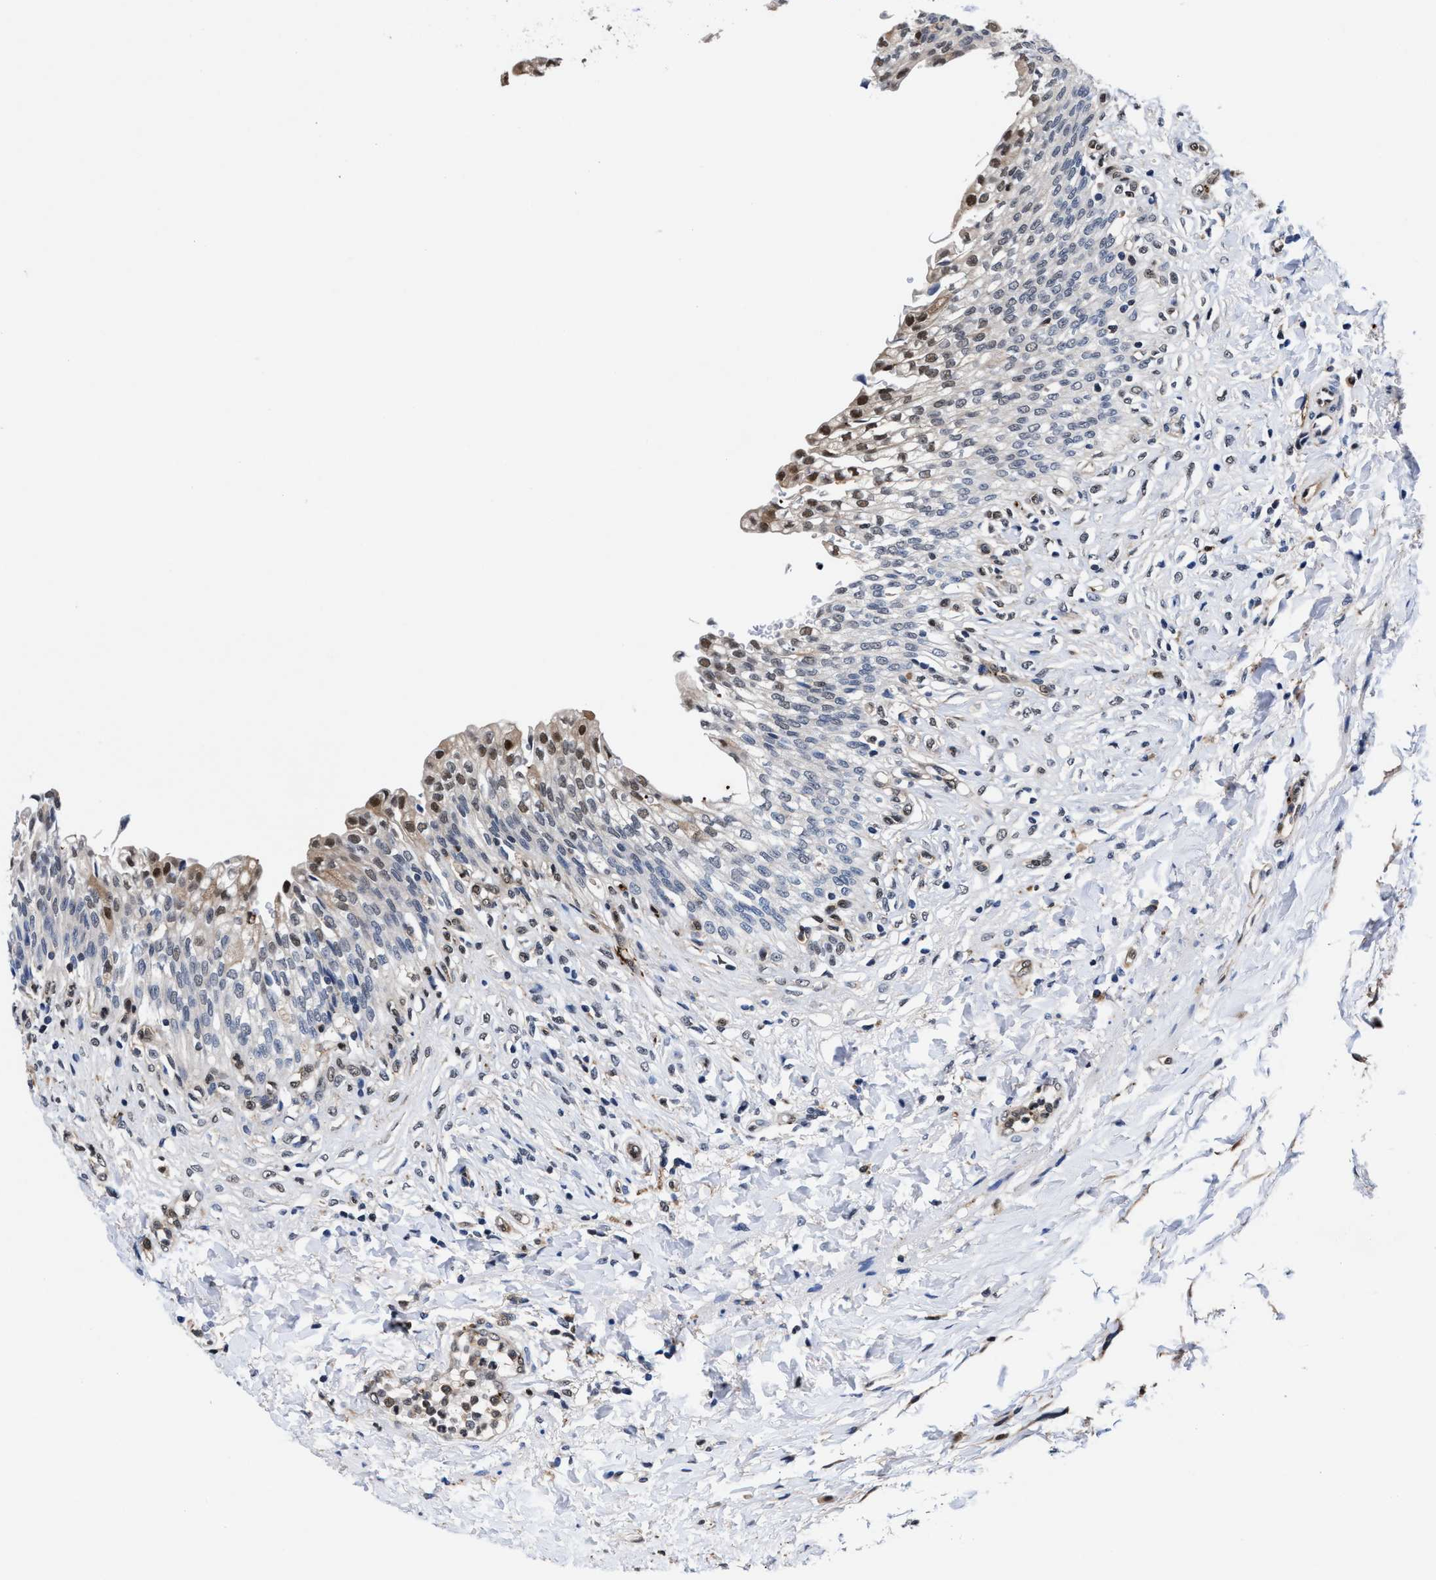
{"staining": {"intensity": "moderate", "quantity": "<25%", "location": "nuclear"}, "tissue": "urinary bladder", "cell_type": "Urothelial cells", "image_type": "normal", "snomed": [{"axis": "morphology", "description": "Urothelial carcinoma, High grade"}, {"axis": "topography", "description": "Urinary bladder"}], "caption": "Urinary bladder stained with DAB (3,3'-diaminobenzidine) immunohistochemistry displays low levels of moderate nuclear expression in approximately <25% of urothelial cells. The protein of interest is shown in brown color, while the nuclei are stained blue.", "gene": "ACLY", "patient": {"sex": "male", "age": 46}}